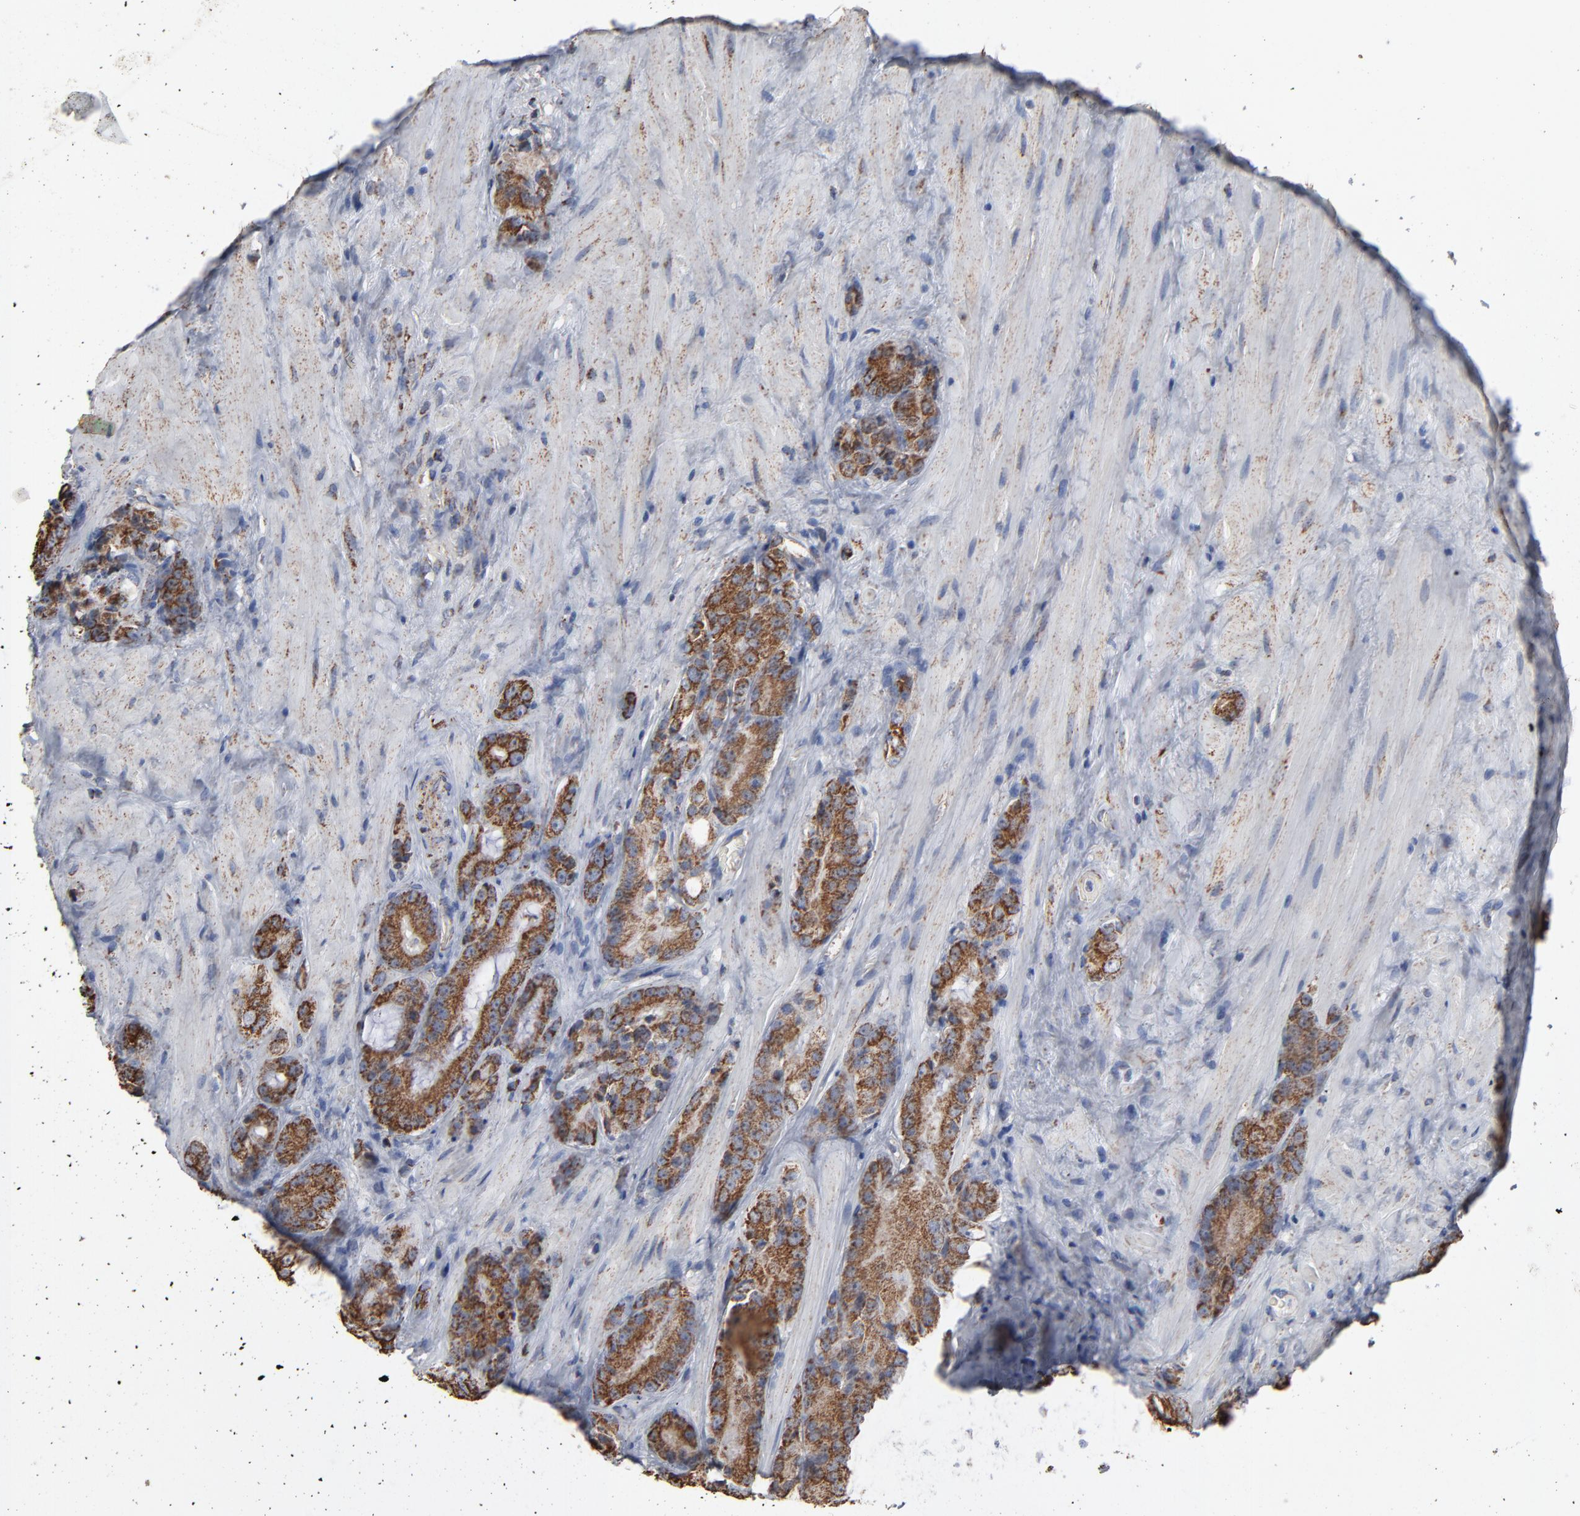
{"staining": {"intensity": "strong", "quantity": ">75%", "location": "cytoplasmic/membranous"}, "tissue": "prostate cancer", "cell_type": "Tumor cells", "image_type": "cancer", "snomed": [{"axis": "morphology", "description": "Adenocarcinoma, High grade"}, {"axis": "topography", "description": "Prostate"}], "caption": "Immunohistochemical staining of human prostate cancer shows strong cytoplasmic/membranous protein expression in approximately >75% of tumor cells.", "gene": "UQCRC1", "patient": {"sex": "male", "age": 70}}